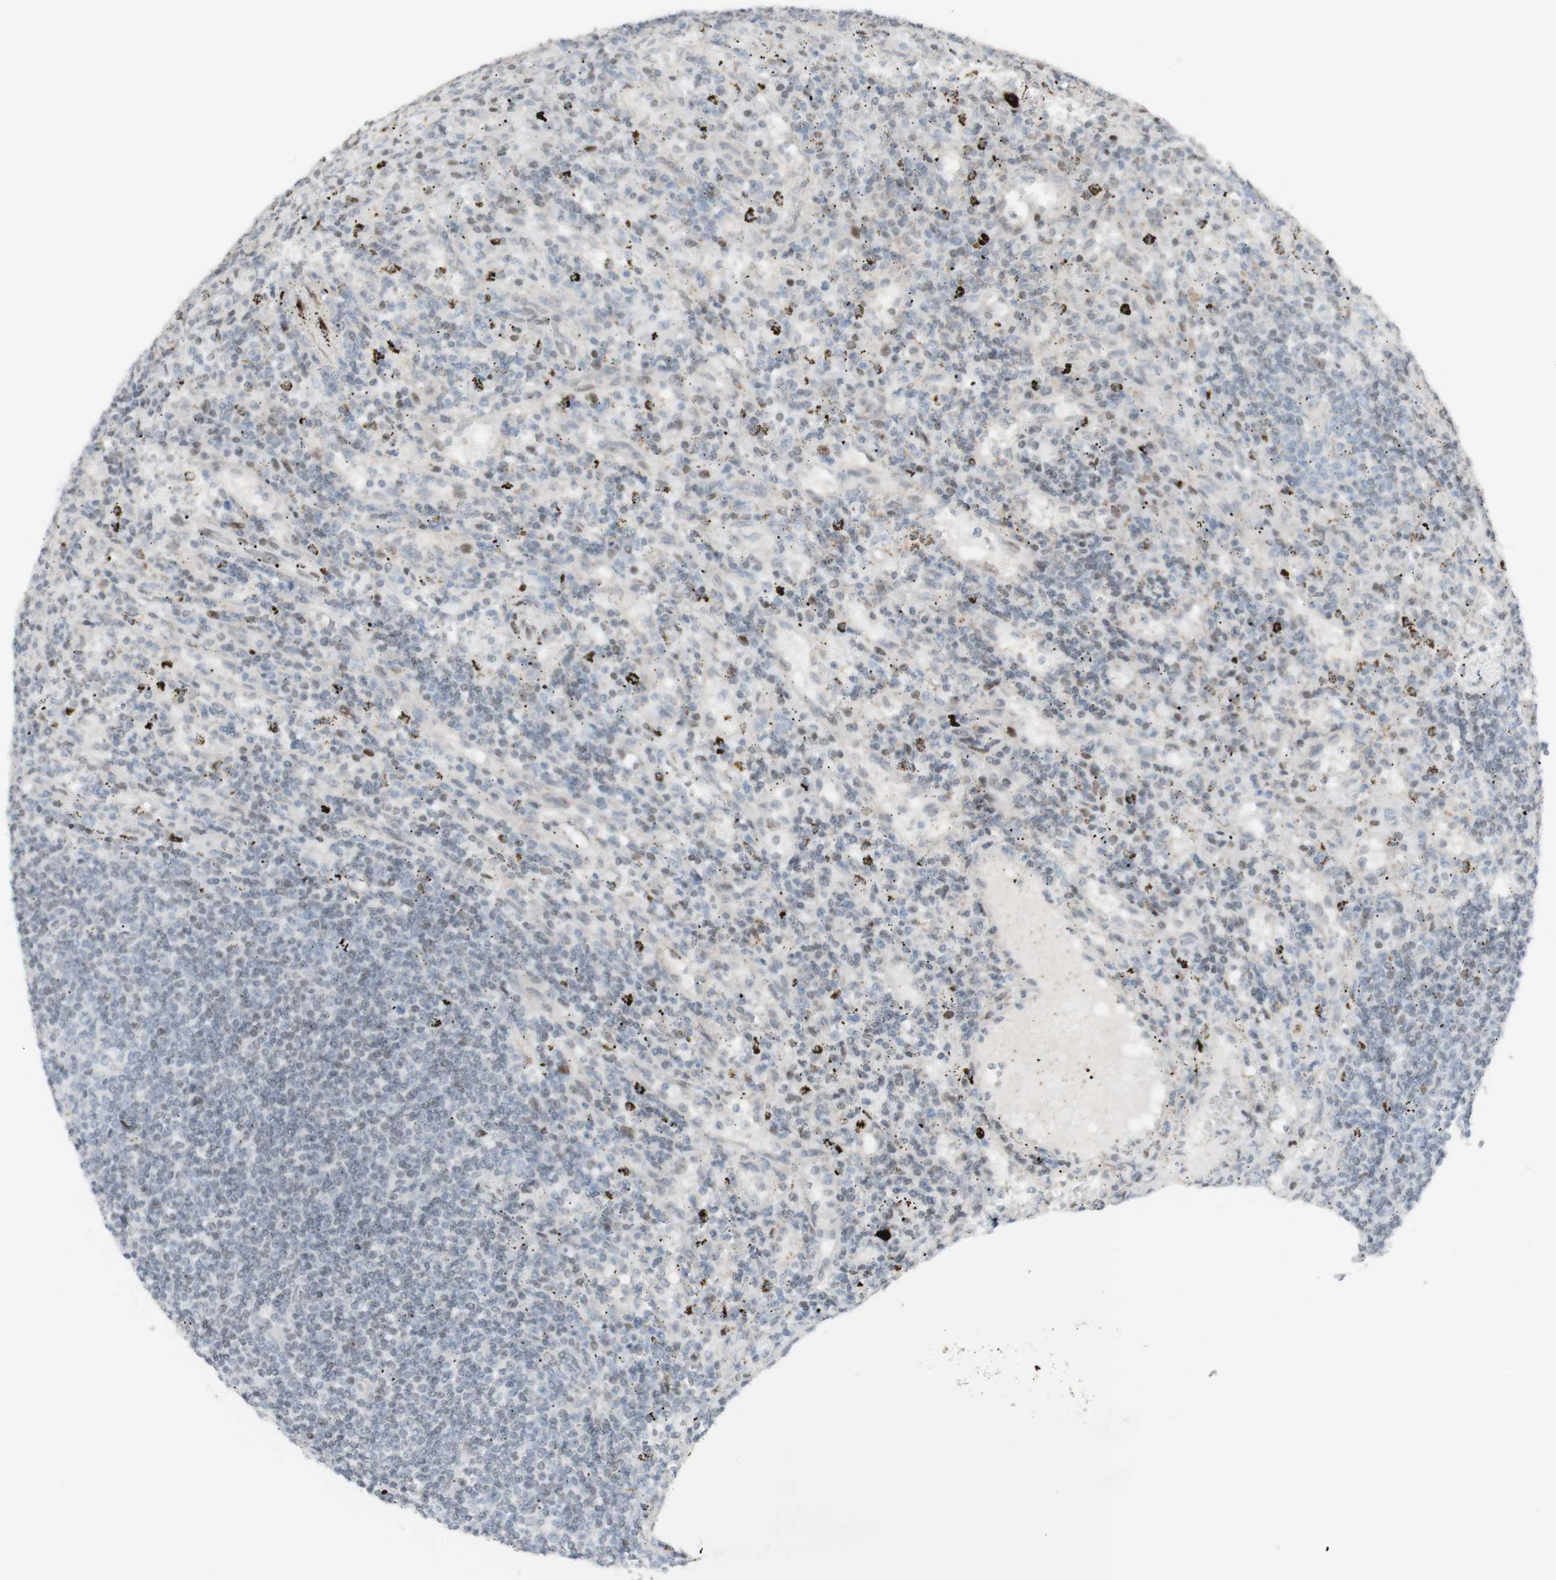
{"staining": {"intensity": "negative", "quantity": "none", "location": "none"}, "tissue": "lymphoma", "cell_type": "Tumor cells", "image_type": "cancer", "snomed": [{"axis": "morphology", "description": "Malignant lymphoma, non-Hodgkin's type, Low grade"}, {"axis": "topography", "description": "Spleen"}], "caption": "Micrograph shows no significant protein positivity in tumor cells of low-grade malignant lymphoma, non-Hodgkin's type. (Stains: DAB (3,3'-diaminobenzidine) immunohistochemistry (IHC) with hematoxylin counter stain, Microscopy: brightfield microscopy at high magnification).", "gene": "C1orf116", "patient": {"sex": "male", "age": 76}}